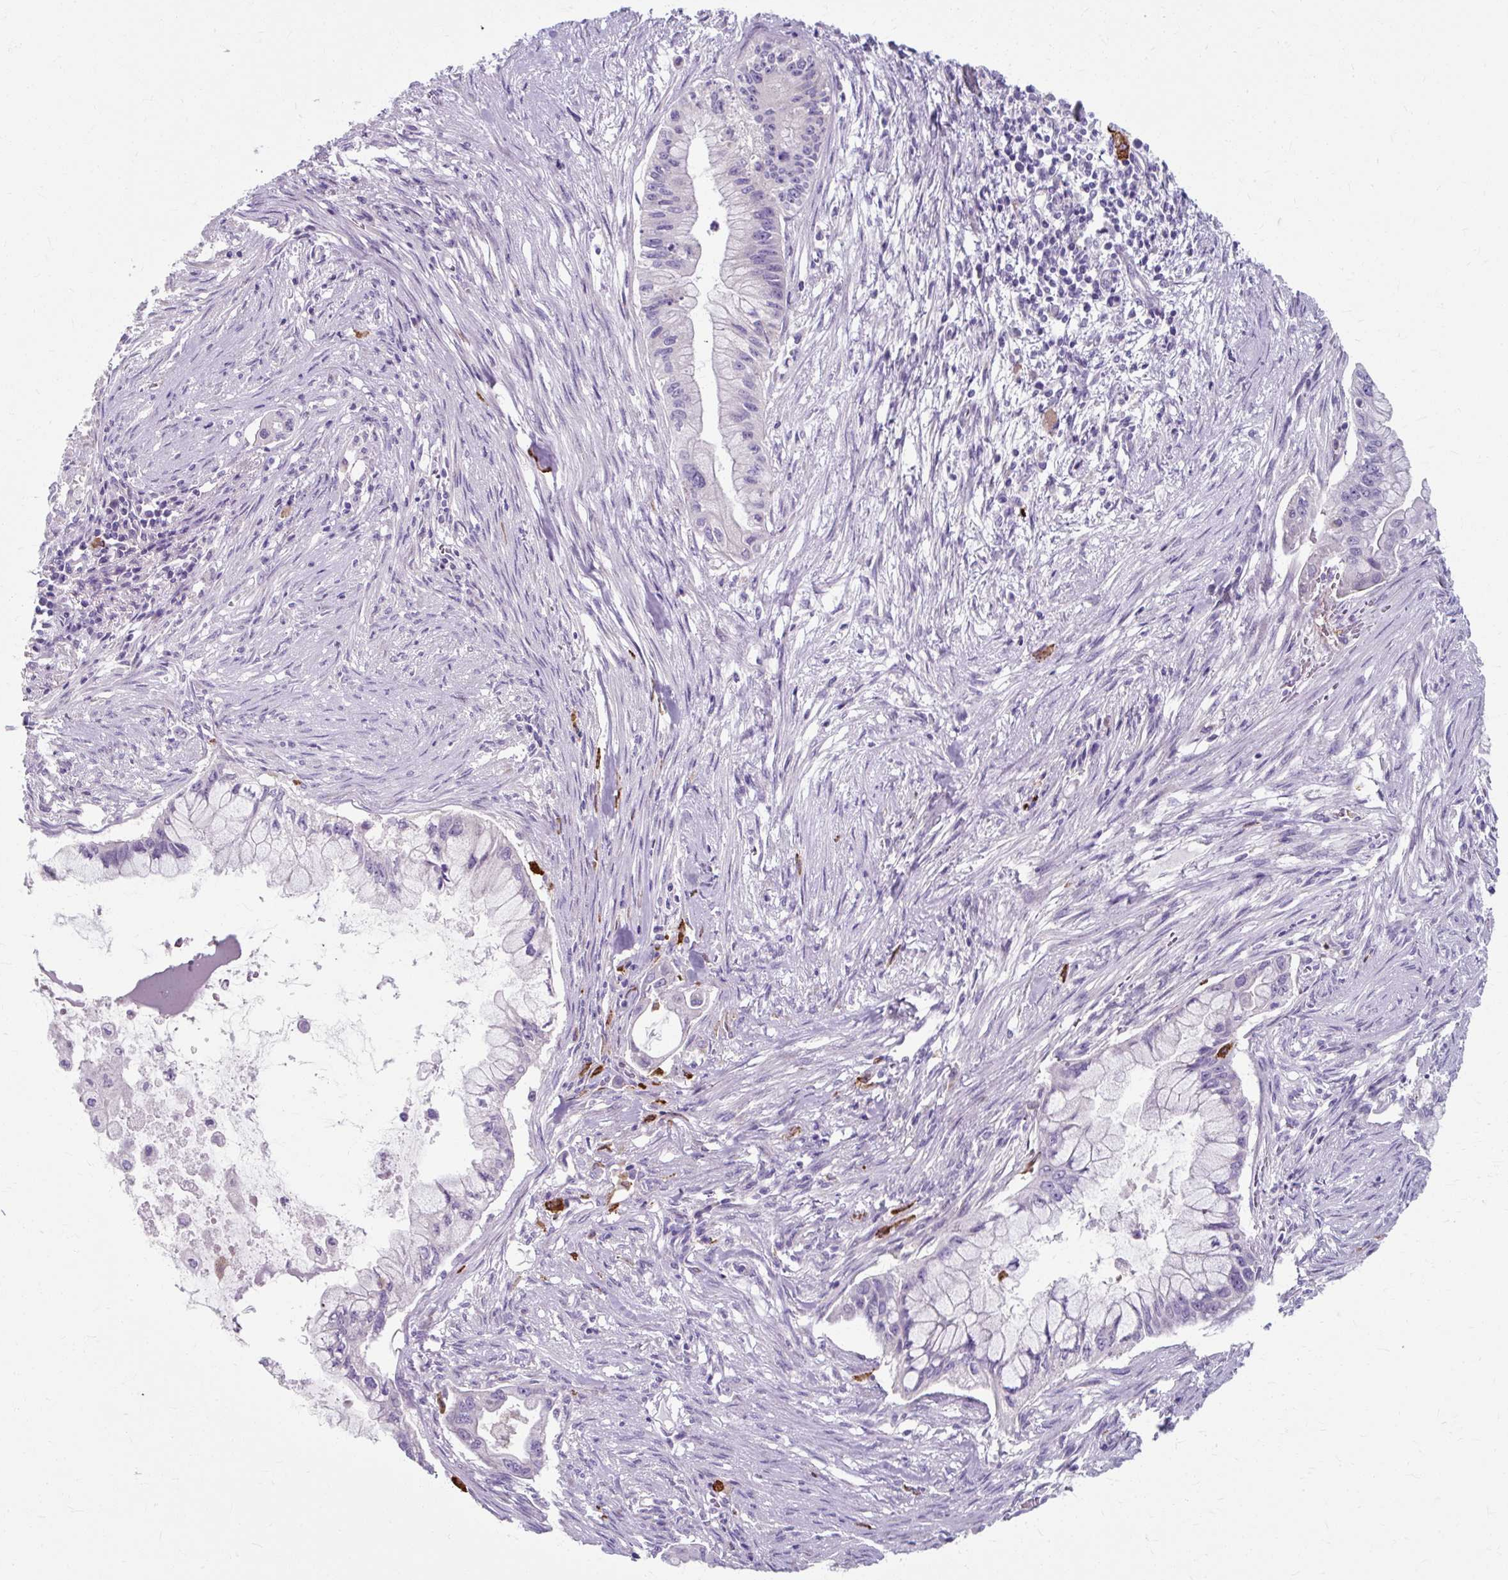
{"staining": {"intensity": "negative", "quantity": "none", "location": "none"}, "tissue": "pancreatic cancer", "cell_type": "Tumor cells", "image_type": "cancer", "snomed": [{"axis": "morphology", "description": "Adenocarcinoma, NOS"}, {"axis": "topography", "description": "Pancreas"}], "caption": "Adenocarcinoma (pancreatic) was stained to show a protein in brown. There is no significant expression in tumor cells.", "gene": "ZNF555", "patient": {"sex": "male", "age": 48}}